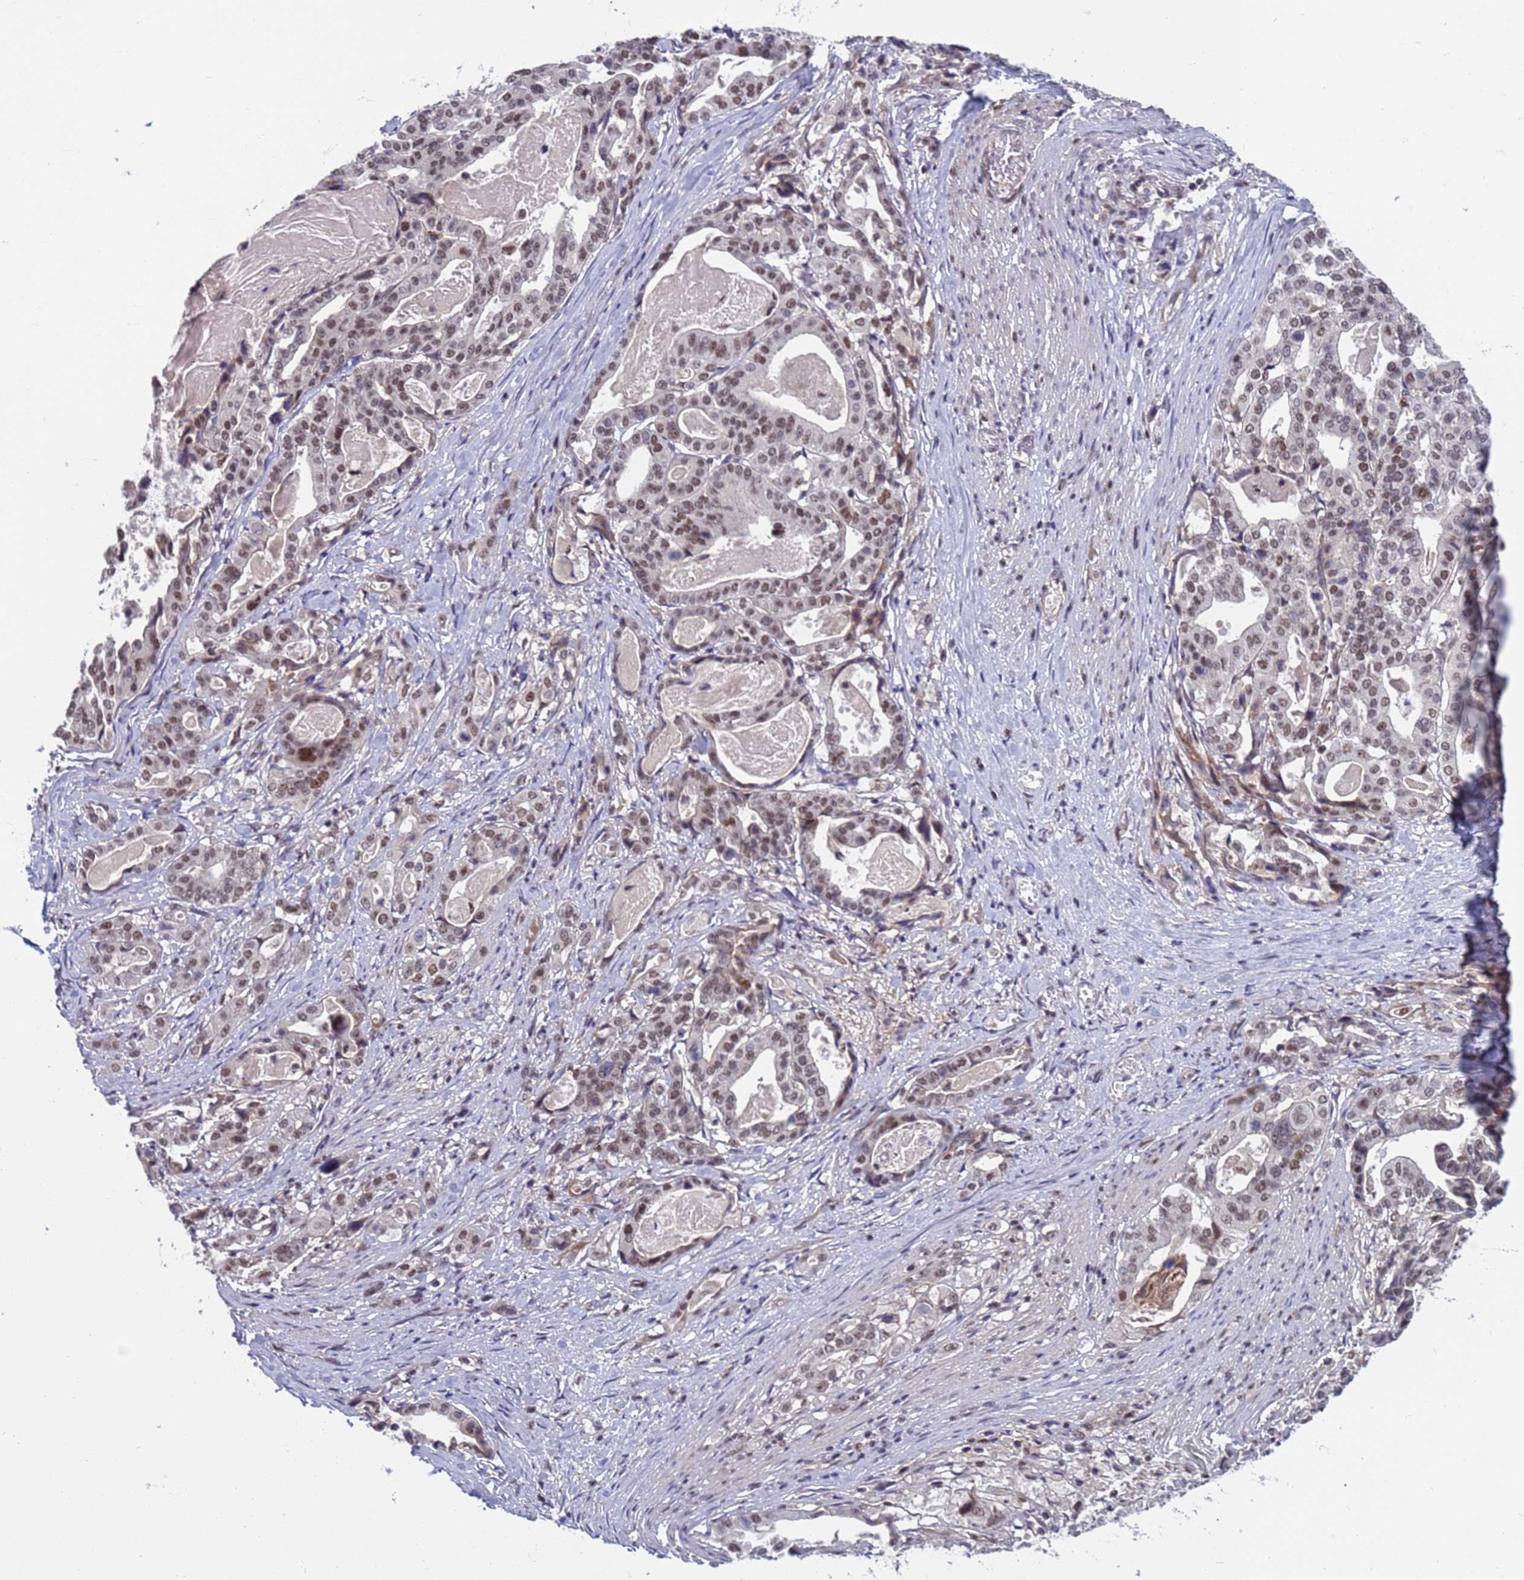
{"staining": {"intensity": "moderate", "quantity": "25%-75%", "location": "nuclear"}, "tissue": "stomach cancer", "cell_type": "Tumor cells", "image_type": "cancer", "snomed": [{"axis": "morphology", "description": "Adenocarcinoma, NOS"}, {"axis": "topography", "description": "Stomach"}], "caption": "Stomach cancer stained for a protein (brown) exhibits moderate nuclear positive staining in approximately 25%-75% of tumor cells.", "gene": "NSL1", "patient": {"sex": "male", "age": 48}}